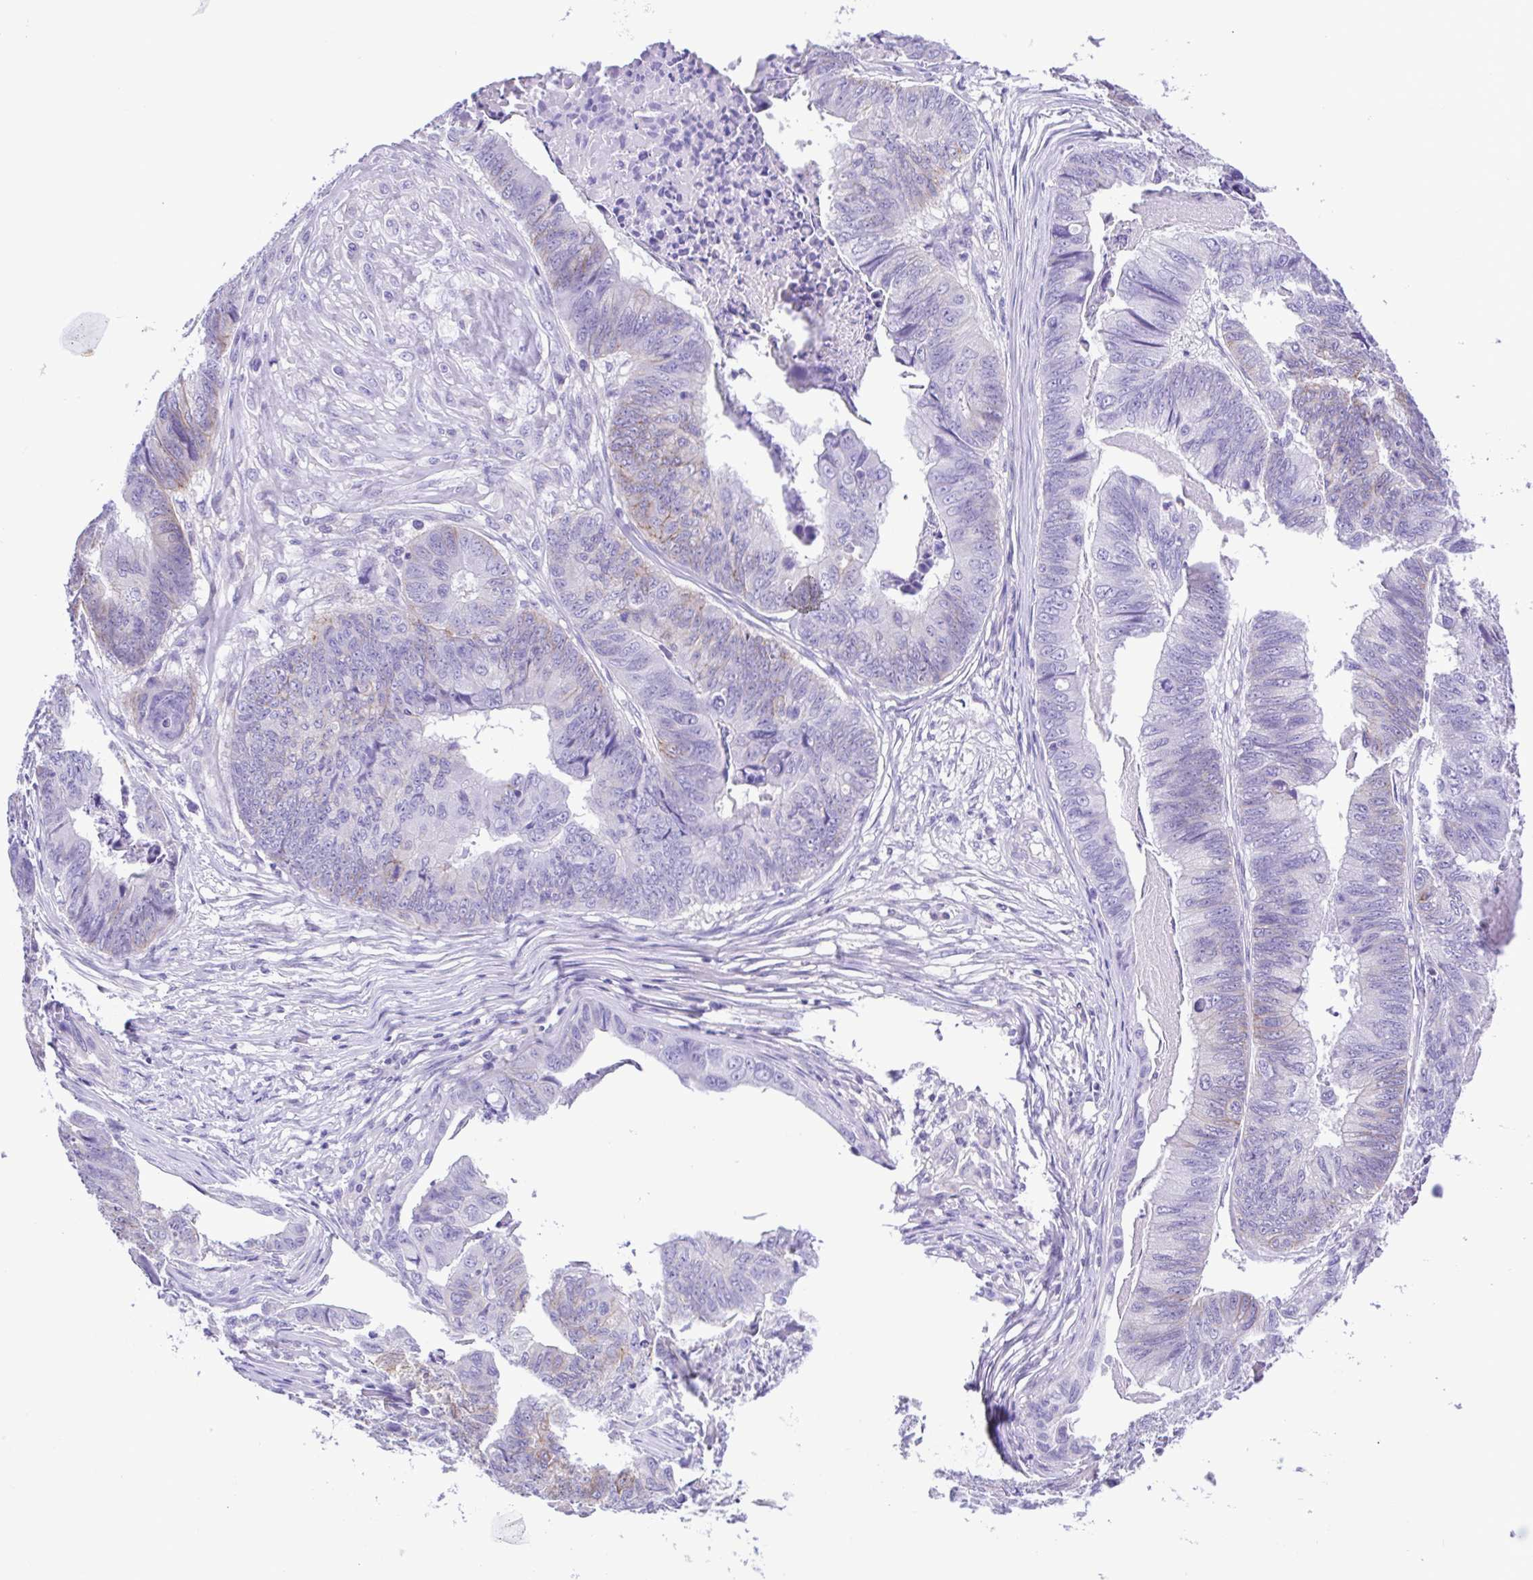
{"staining": {"intensity": "negative", "quantity": "none", "location": "none"}, "tissue": "stomach cancer", "cell_type": "Tumor cells", "image_type": "cancer", "snomed": [{"axis": "morphology", "description": "Adenocarcinoma, NOS"}, {"axis": "topography", "description": "Stomach, lower"}], "caption": "This is a image of IHC staining of stomach cancer, which shows no expression in tumor cells.", "gene": "ISM2", "patient": {"sex": "male", "age": 77}}